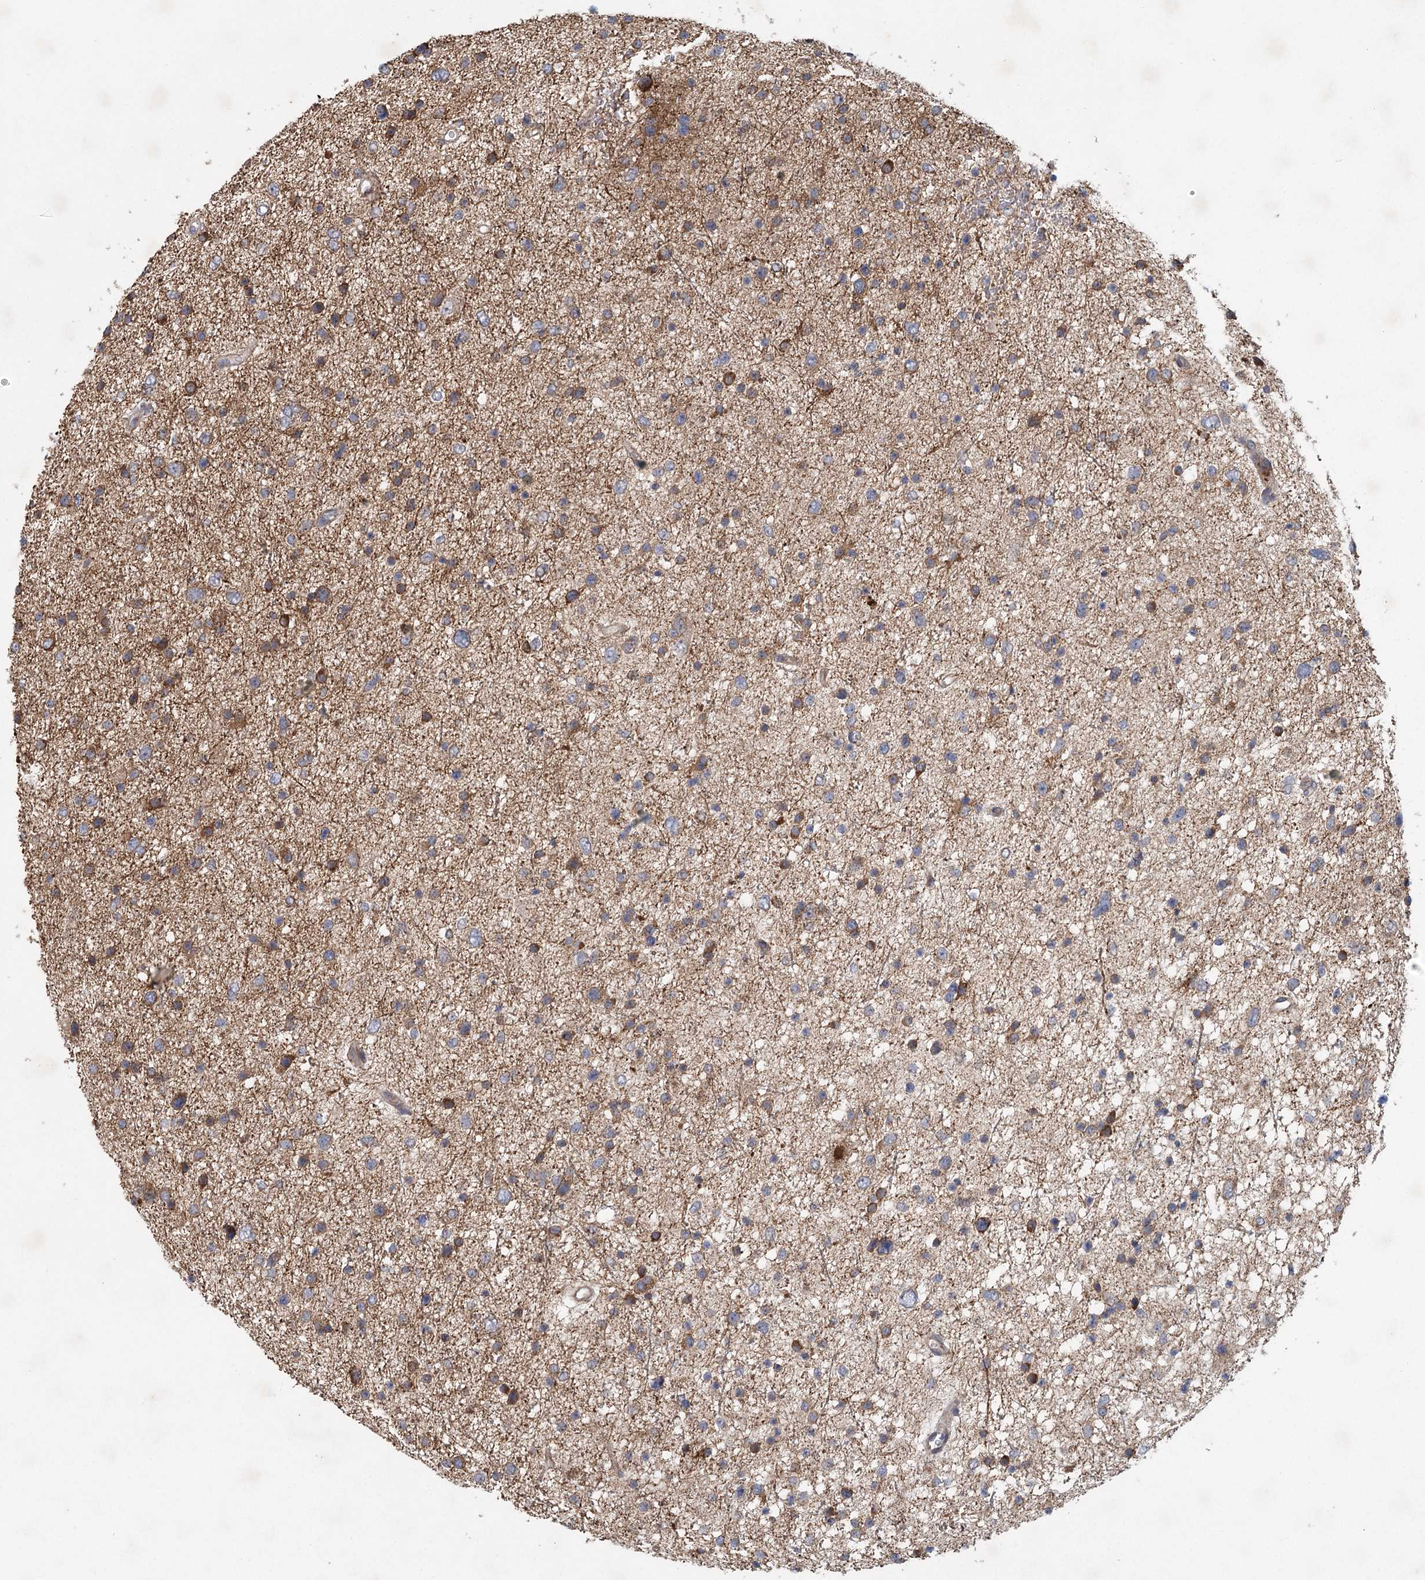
{"staining": {"intensity": "moderate", "quantity": "25%-75%", "location": "cytoplasmic/membranous"}, "tissue": "glioma", "cell_type": "Tumor cells", "image_type": "cancer", "snomed": [{"axis": "morphology", "description": "Glioma, malignant, Low grade"}, {"axis": "topography", "description": "Brain"}], "caption": "An image showing moderate cytoplasmic/membranous expression in approximately 25%-75% of tumor cells in low-grade glioma (malignant), as visualized by brown immunohistochemical staining.", "gene": "PLEKHA7", "patient": {"sex": "female", "age": 37}}